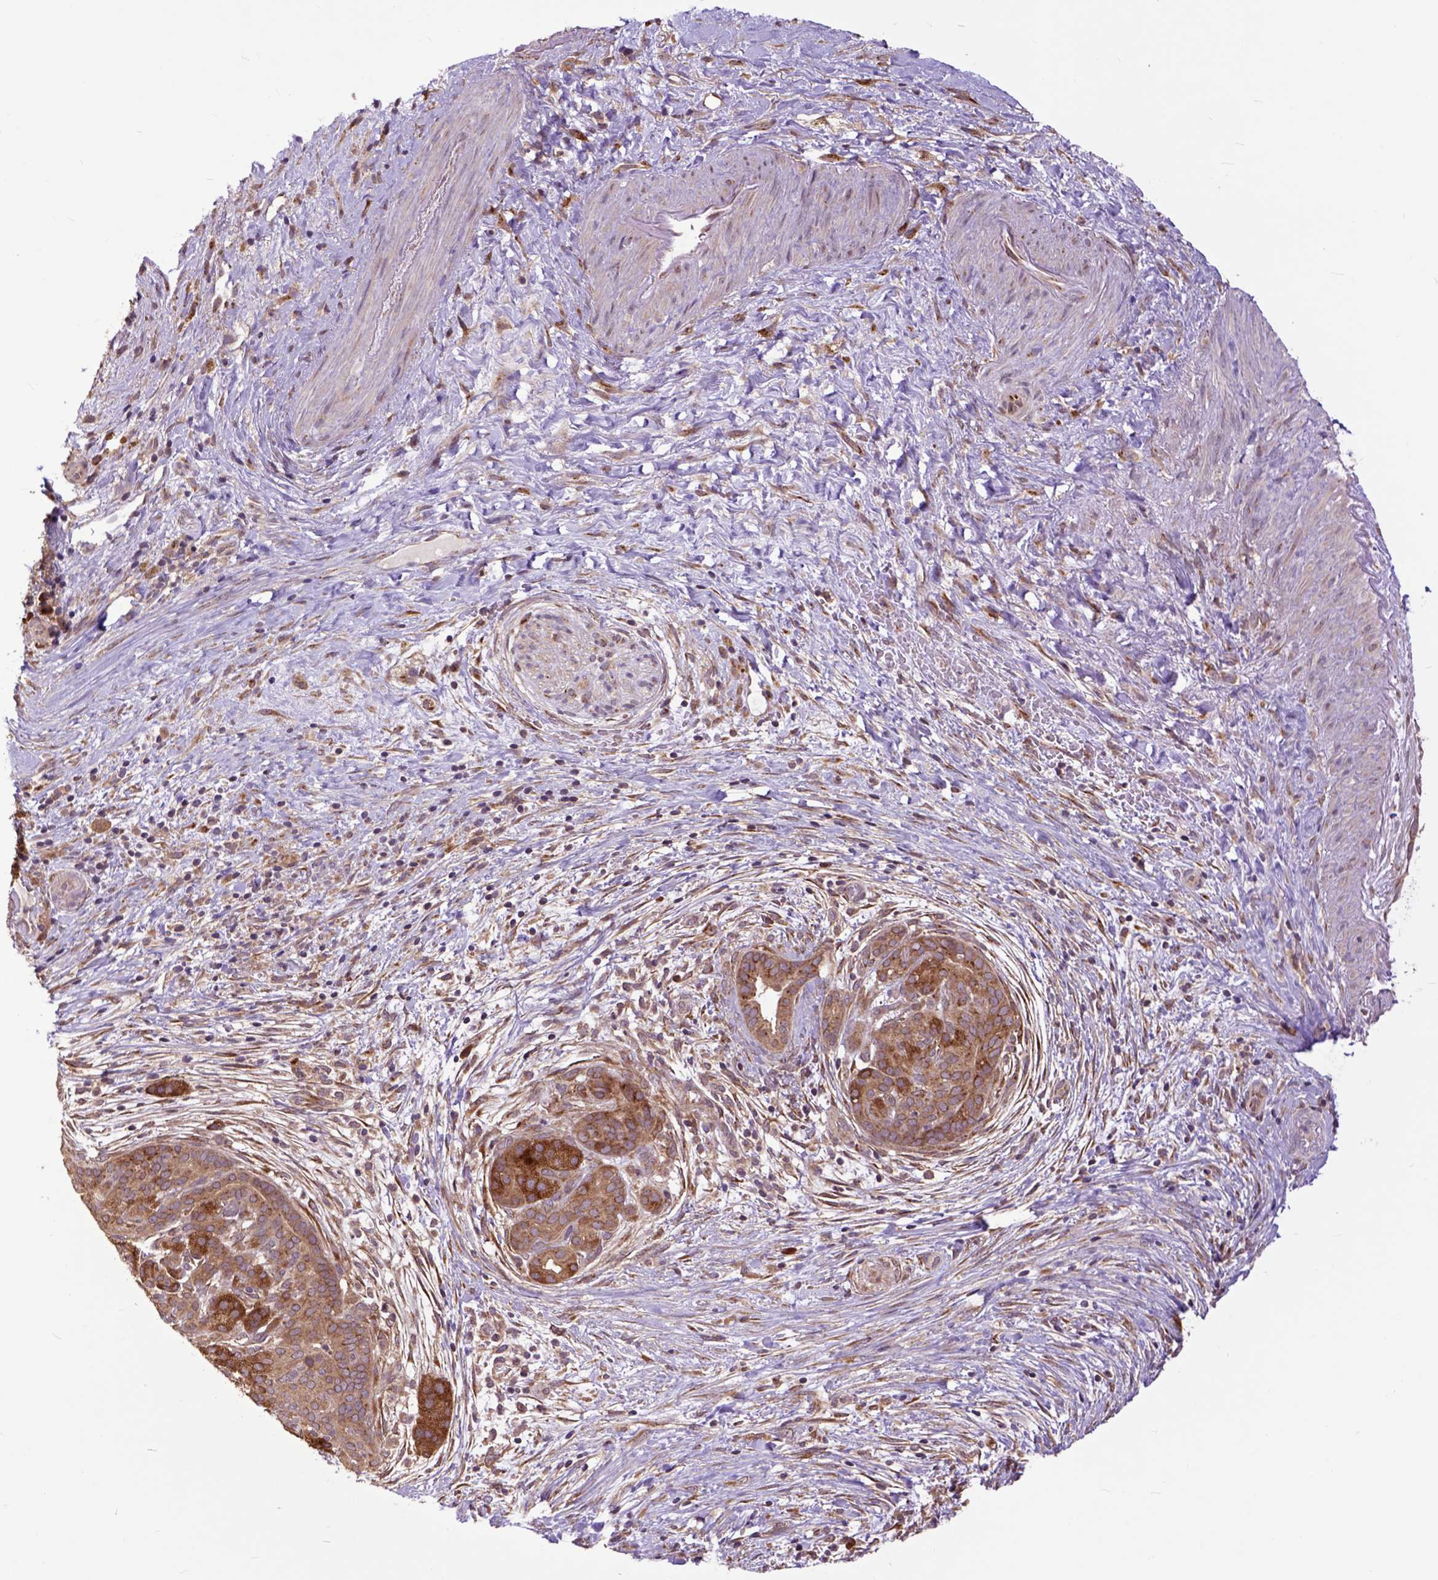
{"staining": {"intensity": "moderate", "quantity": ">75%", "location": "cytoplasmic/membranous"}, "tissue": "pancreatic cancer", "cell_type": "Tumor cells", "image_type": "cancer", "snomed": [{"axis": "morphology", "description": "Adenocarcinoma, NOS"}, {"axis": "topography", "description": "Pancreas"}], "caption": "Immunohistochemical staining of human pancreatic cancer (adenocarcinoma) reveals medium levels of moderate cytoplasmic/membranous expression in approximately >75% of tumor cells.", "gene": "ARL1", "patient": {"sex": "male", "age": 44}}